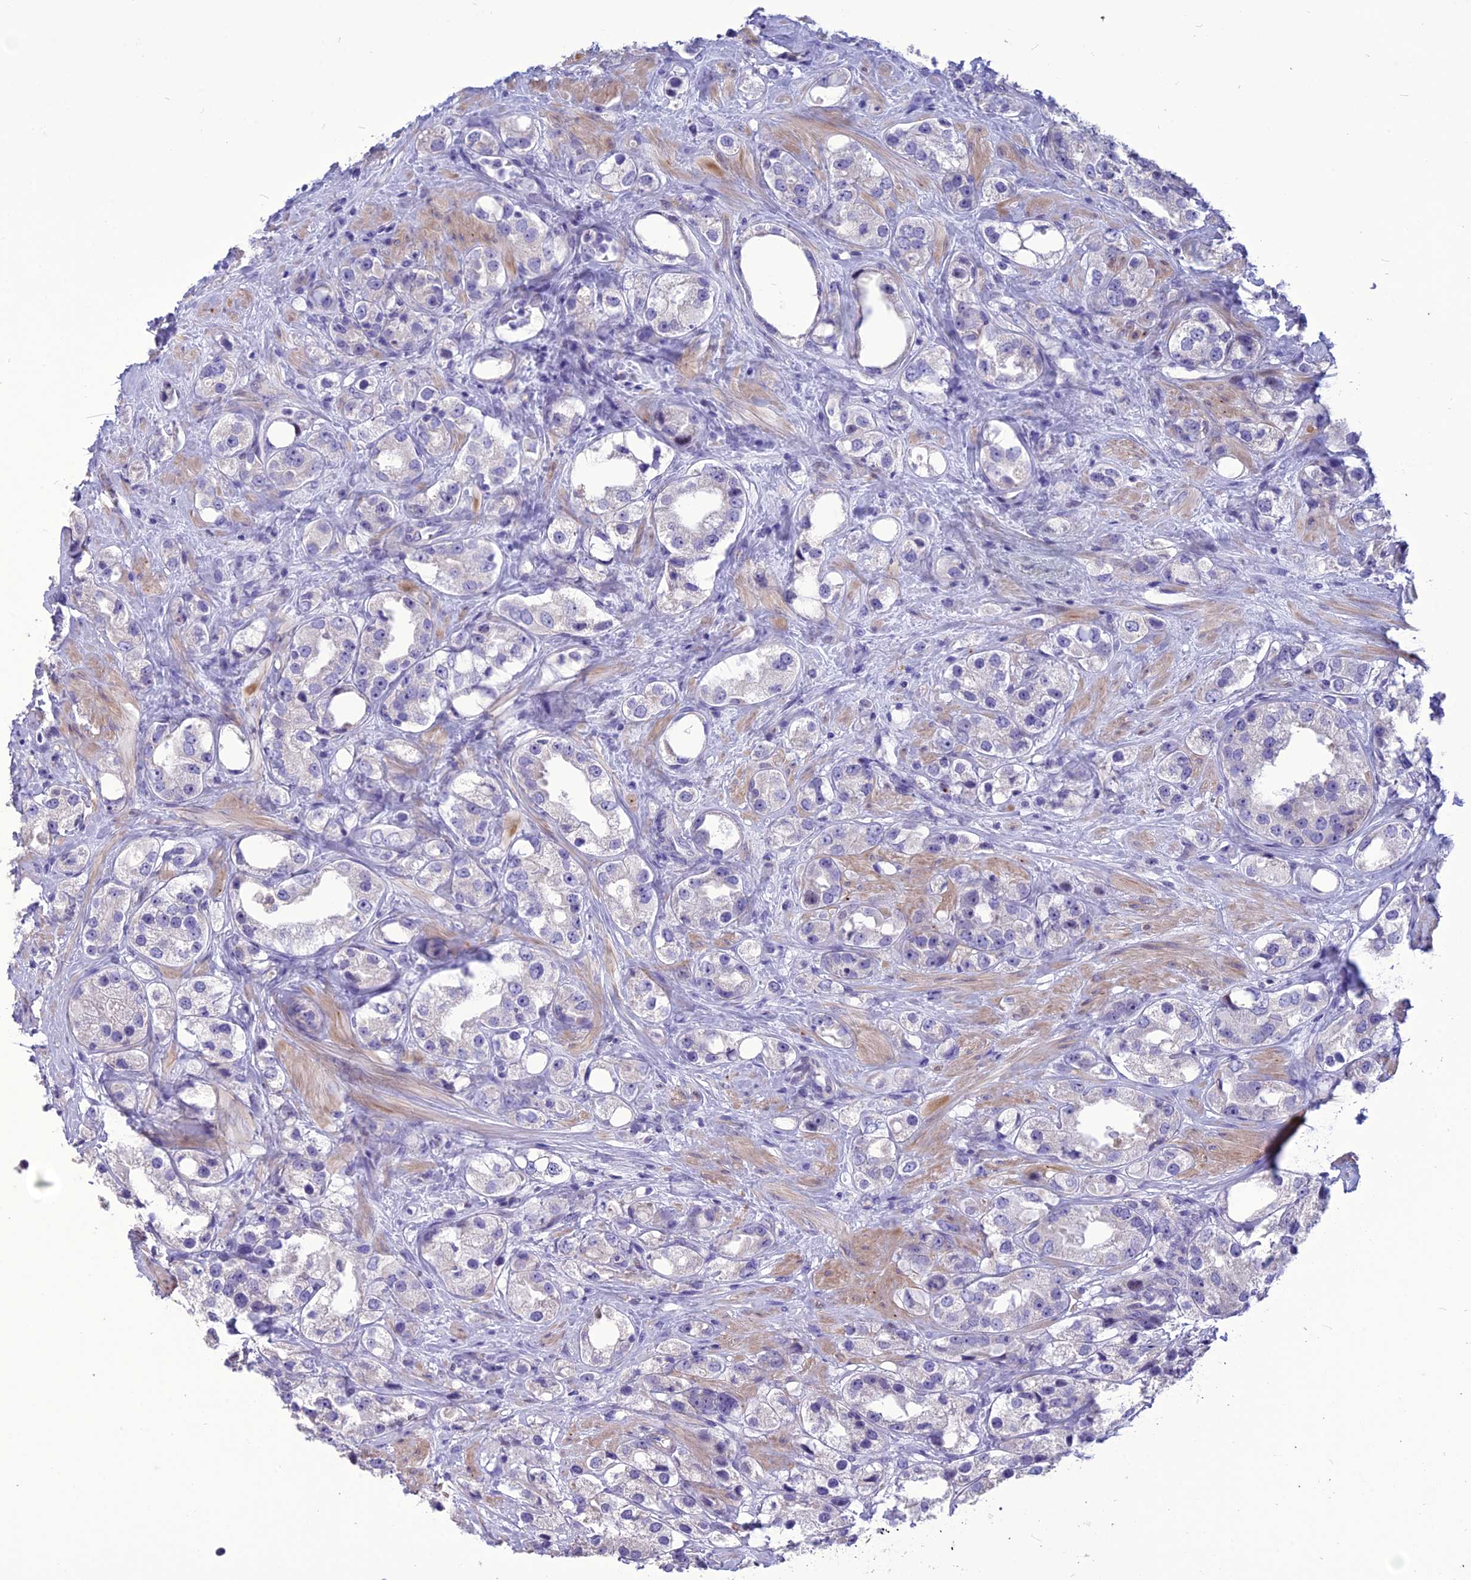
{"staining": {"intensity": "negative", "quantity": "none", "location": "none"}, "tissue": "prostate cancer", "cell_type": "Tumor cells", "image_type": "cancer", "snomed": [{"axis": "morphology", "description": "Adenocarcinoma, NOS"}, {"axis": "topography", "description": "Prostate"}], "caption": "Protein analysis of adenocarcinoma (prostate) demonstrates no significant expression in tumor cells.", "gene": "SPG21", "patient": {"sex": "male", "age": 79}}